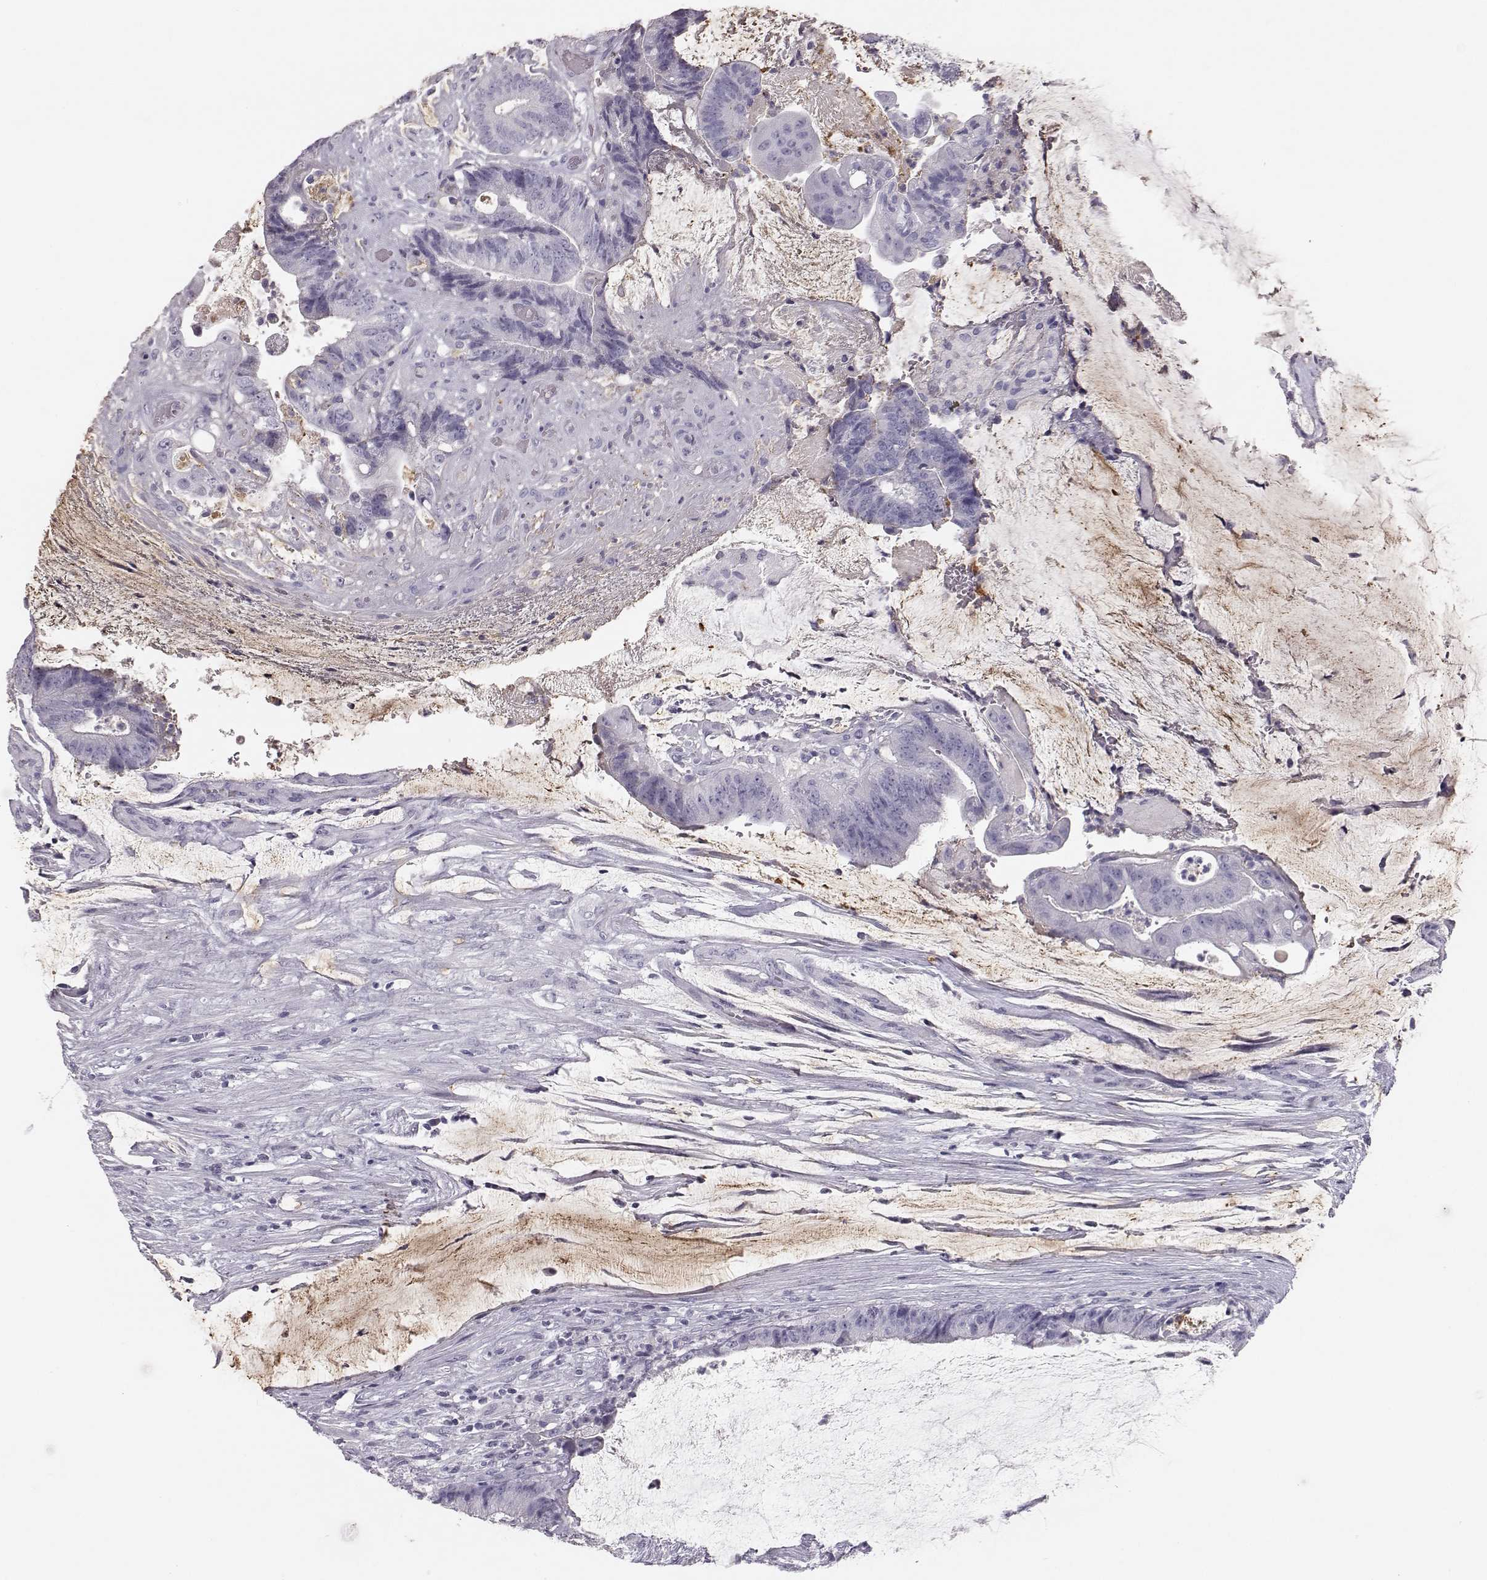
{"staining": {"intensity": "negative", "quantity": "none", "location": "none"}, "tissue": "colorectal cancer", "cell_type": "Tumor cells", "image_type": "cancer", "snomed": [{"axis": "morphology", "description": "Adenocarcinoma, NOS"}, {"axis": "topography", "description": "Colon"}], "caption": "This is an immunohistochemistry photomicrograph of human colorectal cancer (adenocarcinoma). There is no positivity in tumor cells.", "gene": "KRTAP16-1", "patient": {"sex": "female", "age": 43}}